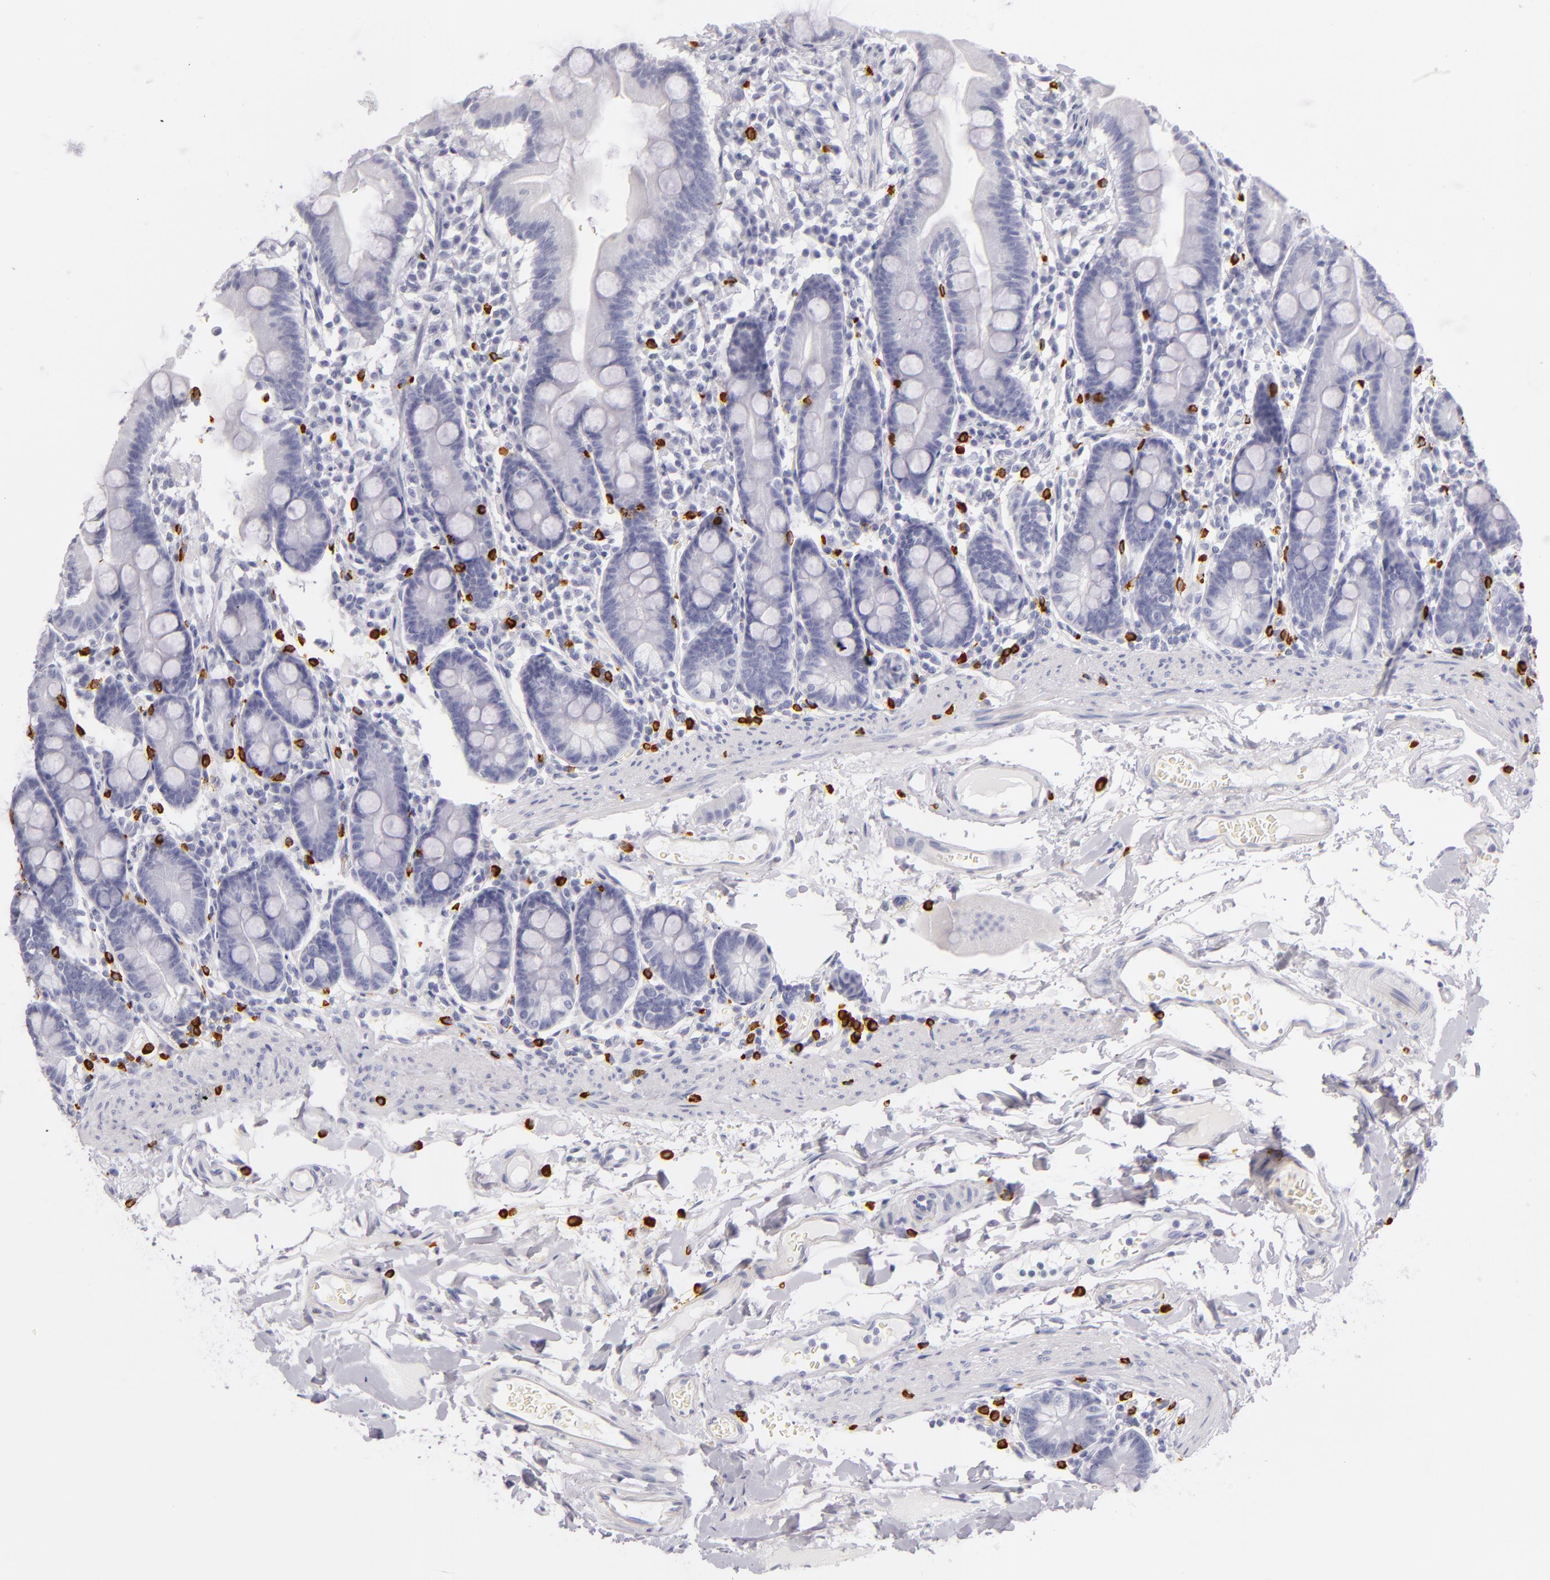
{"staining": {"intensity": "negative", "quantity": "none", "location": "none"}, "tissue": "duodenum", "cell_type": "Glandular cells", "image_type": "normal", "snomed": [{"axis": "morphology", "description": "Normal tissue, NOS"}, {"axis": "topography", "description": "Duodenum"}], "caption": "Duodenum stained for a protein using IHC demonstrates no staining glandular cells.", "gene": "TPSD1", "patient": {"sex": "male", "age": 50}}